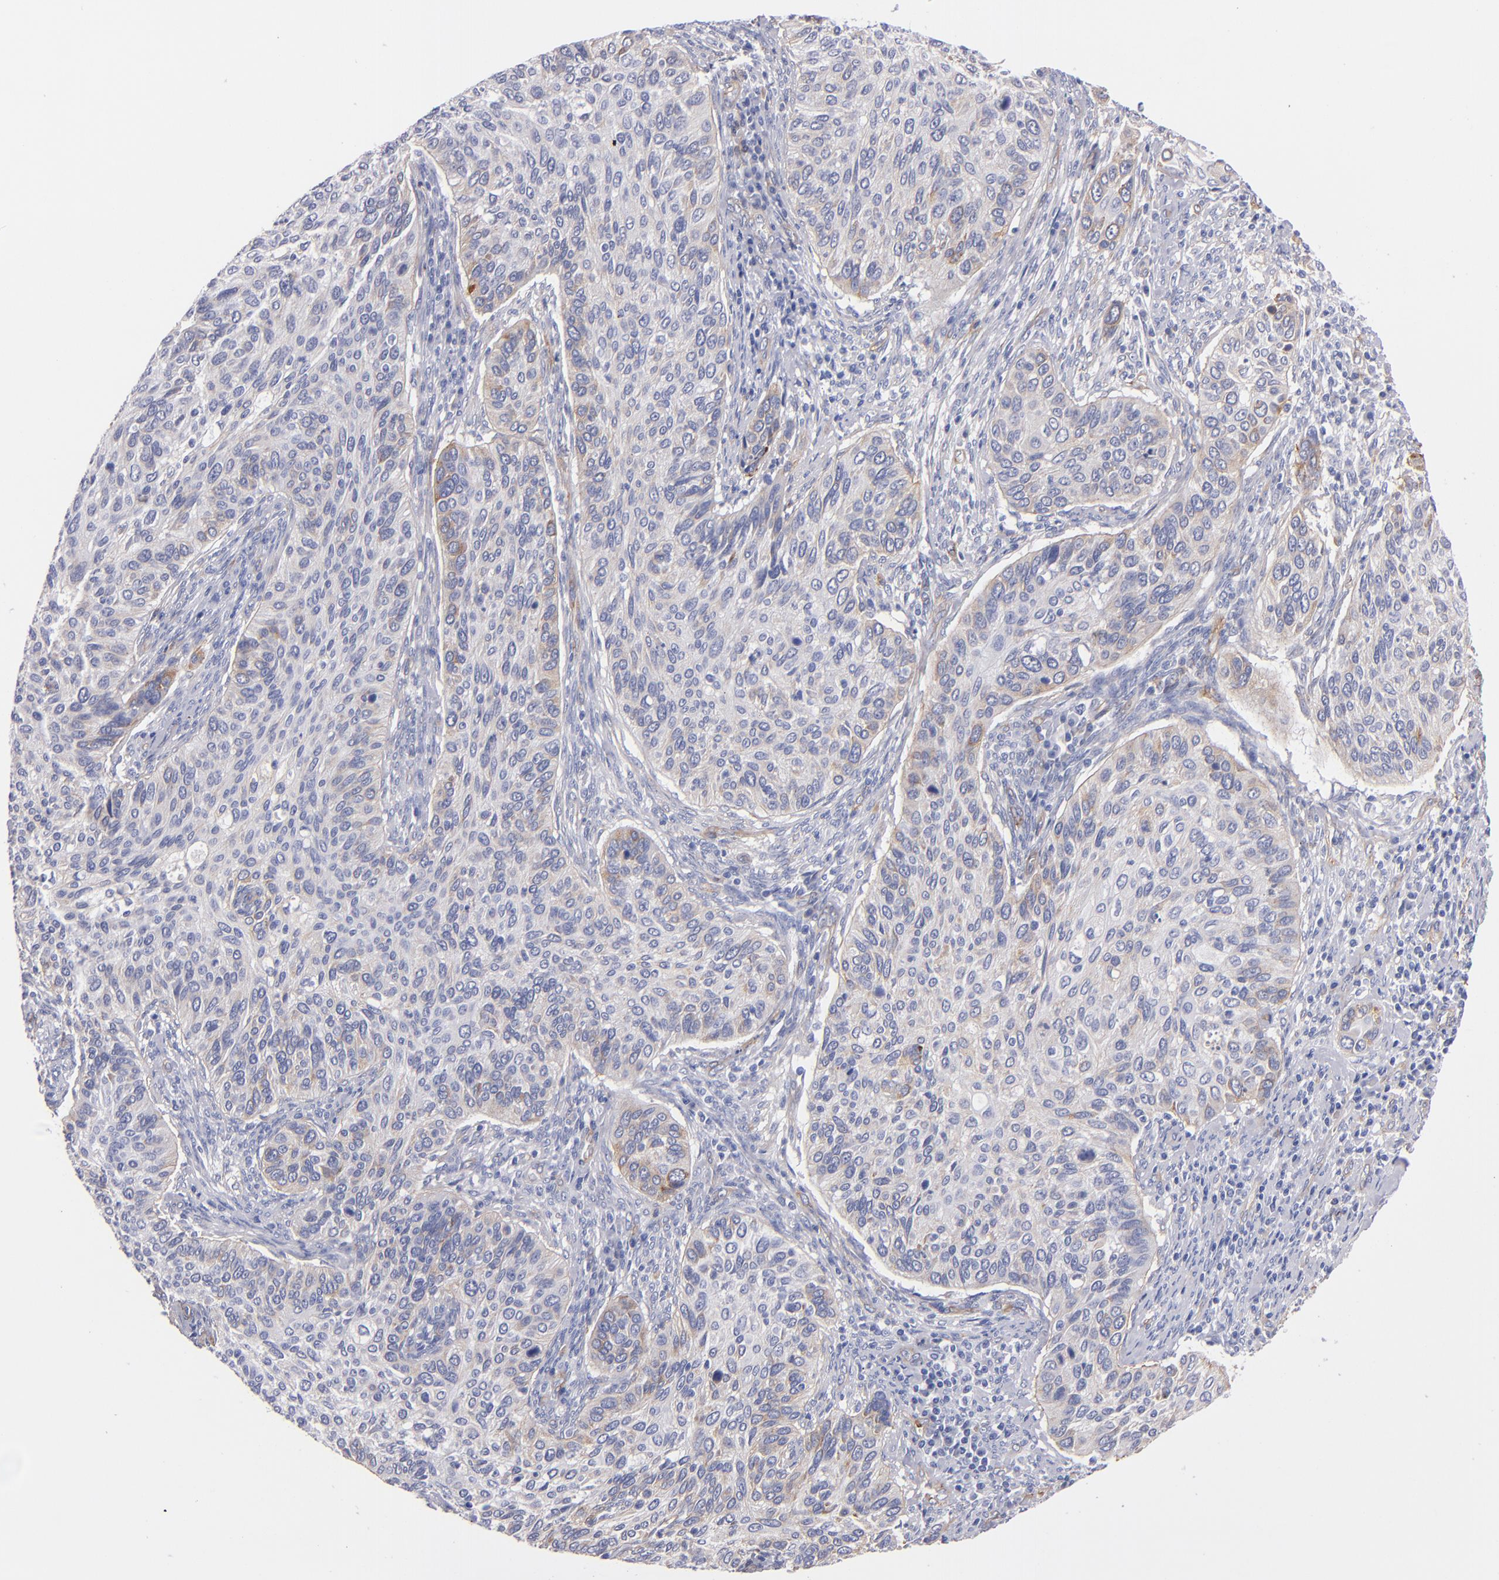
{"staining": {"intensity": "weak", "quantity": "<25%", "location": "cytoplasmic/membranous"}, "tissue": "cervical cancer", "cell_type": "Tumor cells", "image_type": "cancer", "snomed": [{"axis": "morphology", "description": "Adenocarcinoma, NOS"}, {"axis": "topography", "description": "Cervix"}], "caption": "Immunohistochemical staining of cervical cancer (adenocarcinoma) shows no significant expression in tumor cells.", "gene": "LAMC1", "patient": {"sex": "female", "age": 29}}